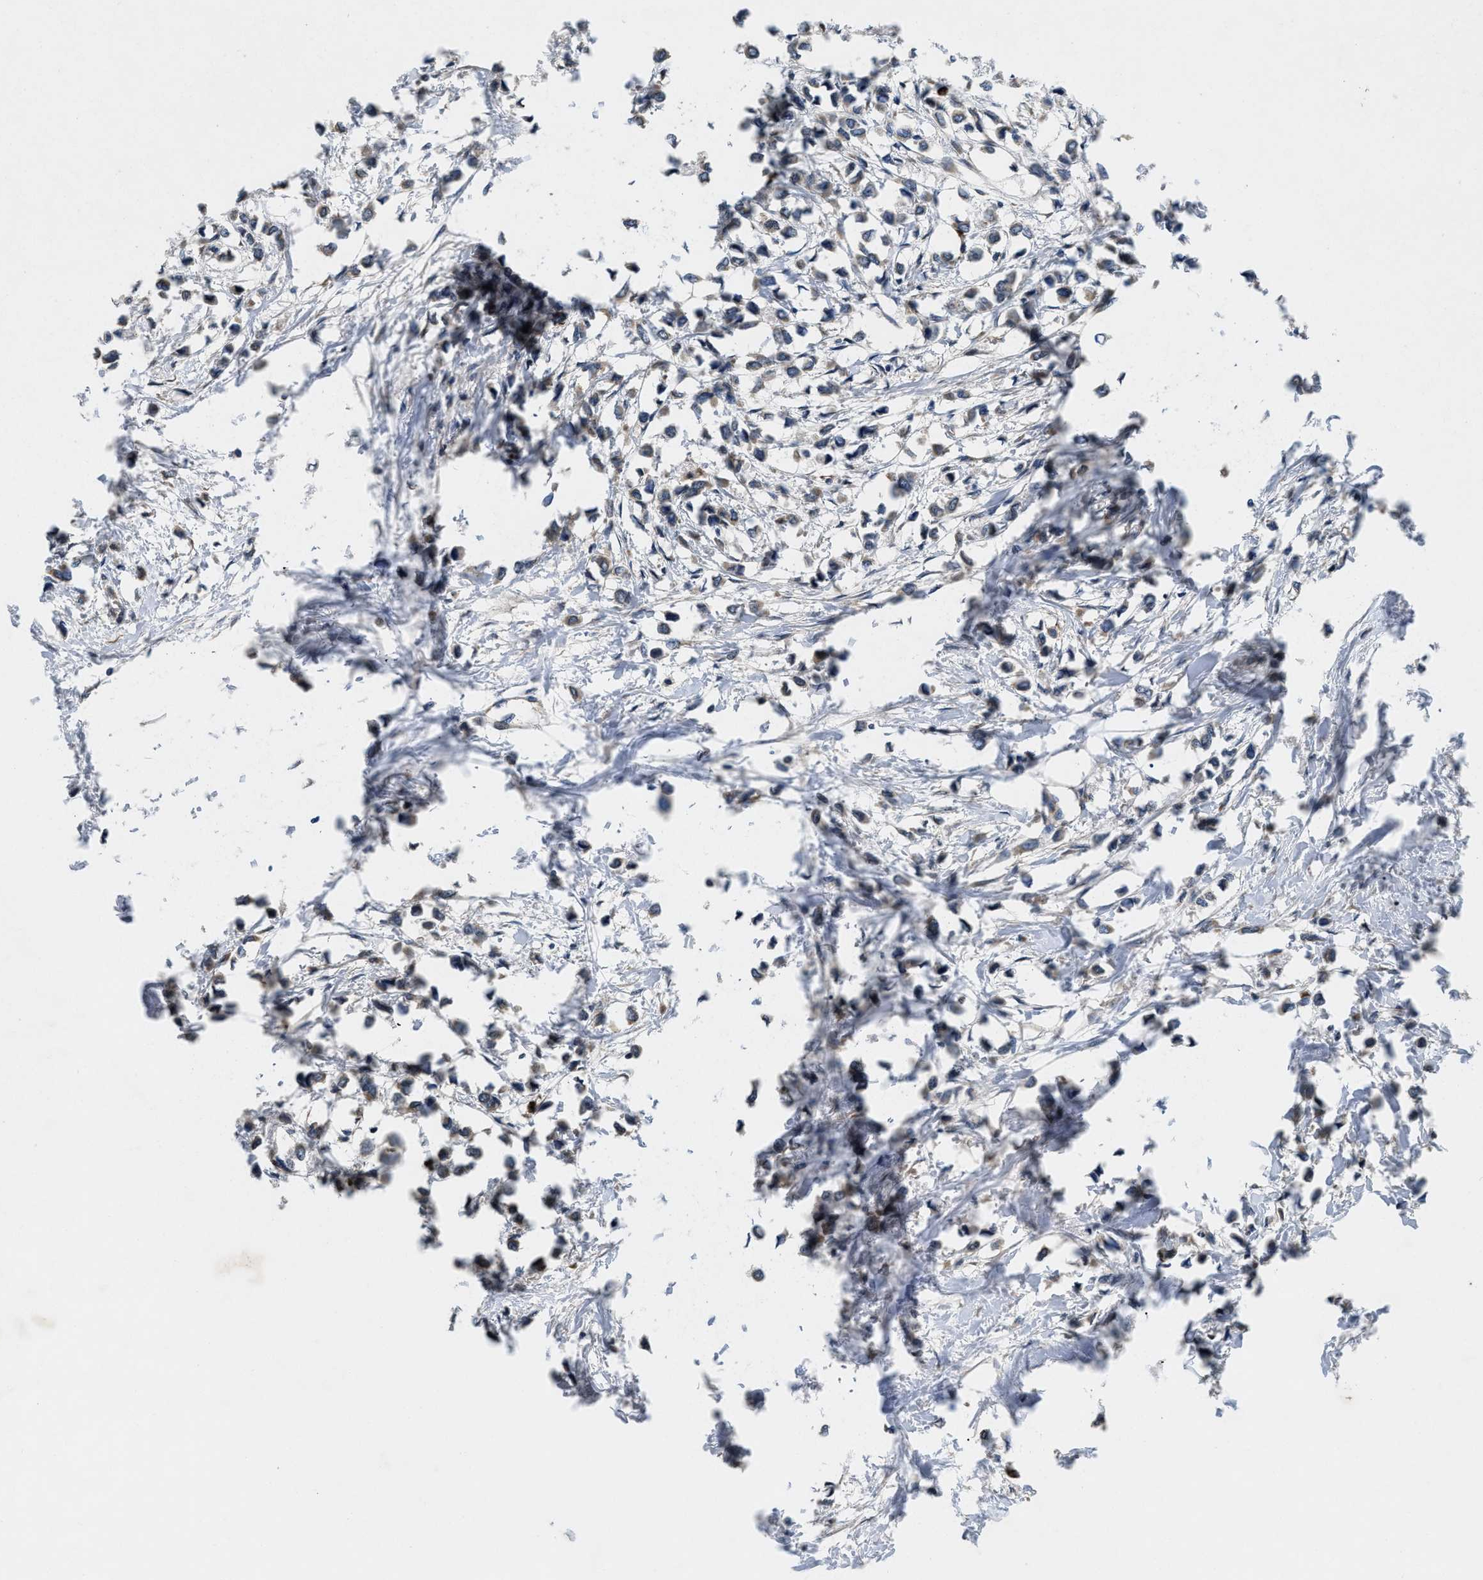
{"staining": {"intensity": "weak", "quantity": "<25%", "location": "cytoplasmic/membranous"}, "tissue": "breast cancer", "cell_type": "Tumor cells", "image_type": "cancer", "snomed": [{"axis": "morphology", "description": "Lobular carcinoma"}, {"axis": "topography", "description": "Breast"}], "caption": "Immunohistochemistry image of human breast lobular carcinoma stained for a protein (brown), which demonstrates no staining in tumor cells. (DAB immunohistochemistry with hematoxylin counter stain).", "gene": "HSPA12B", "patient": {"sex": "female", "age": 51}}